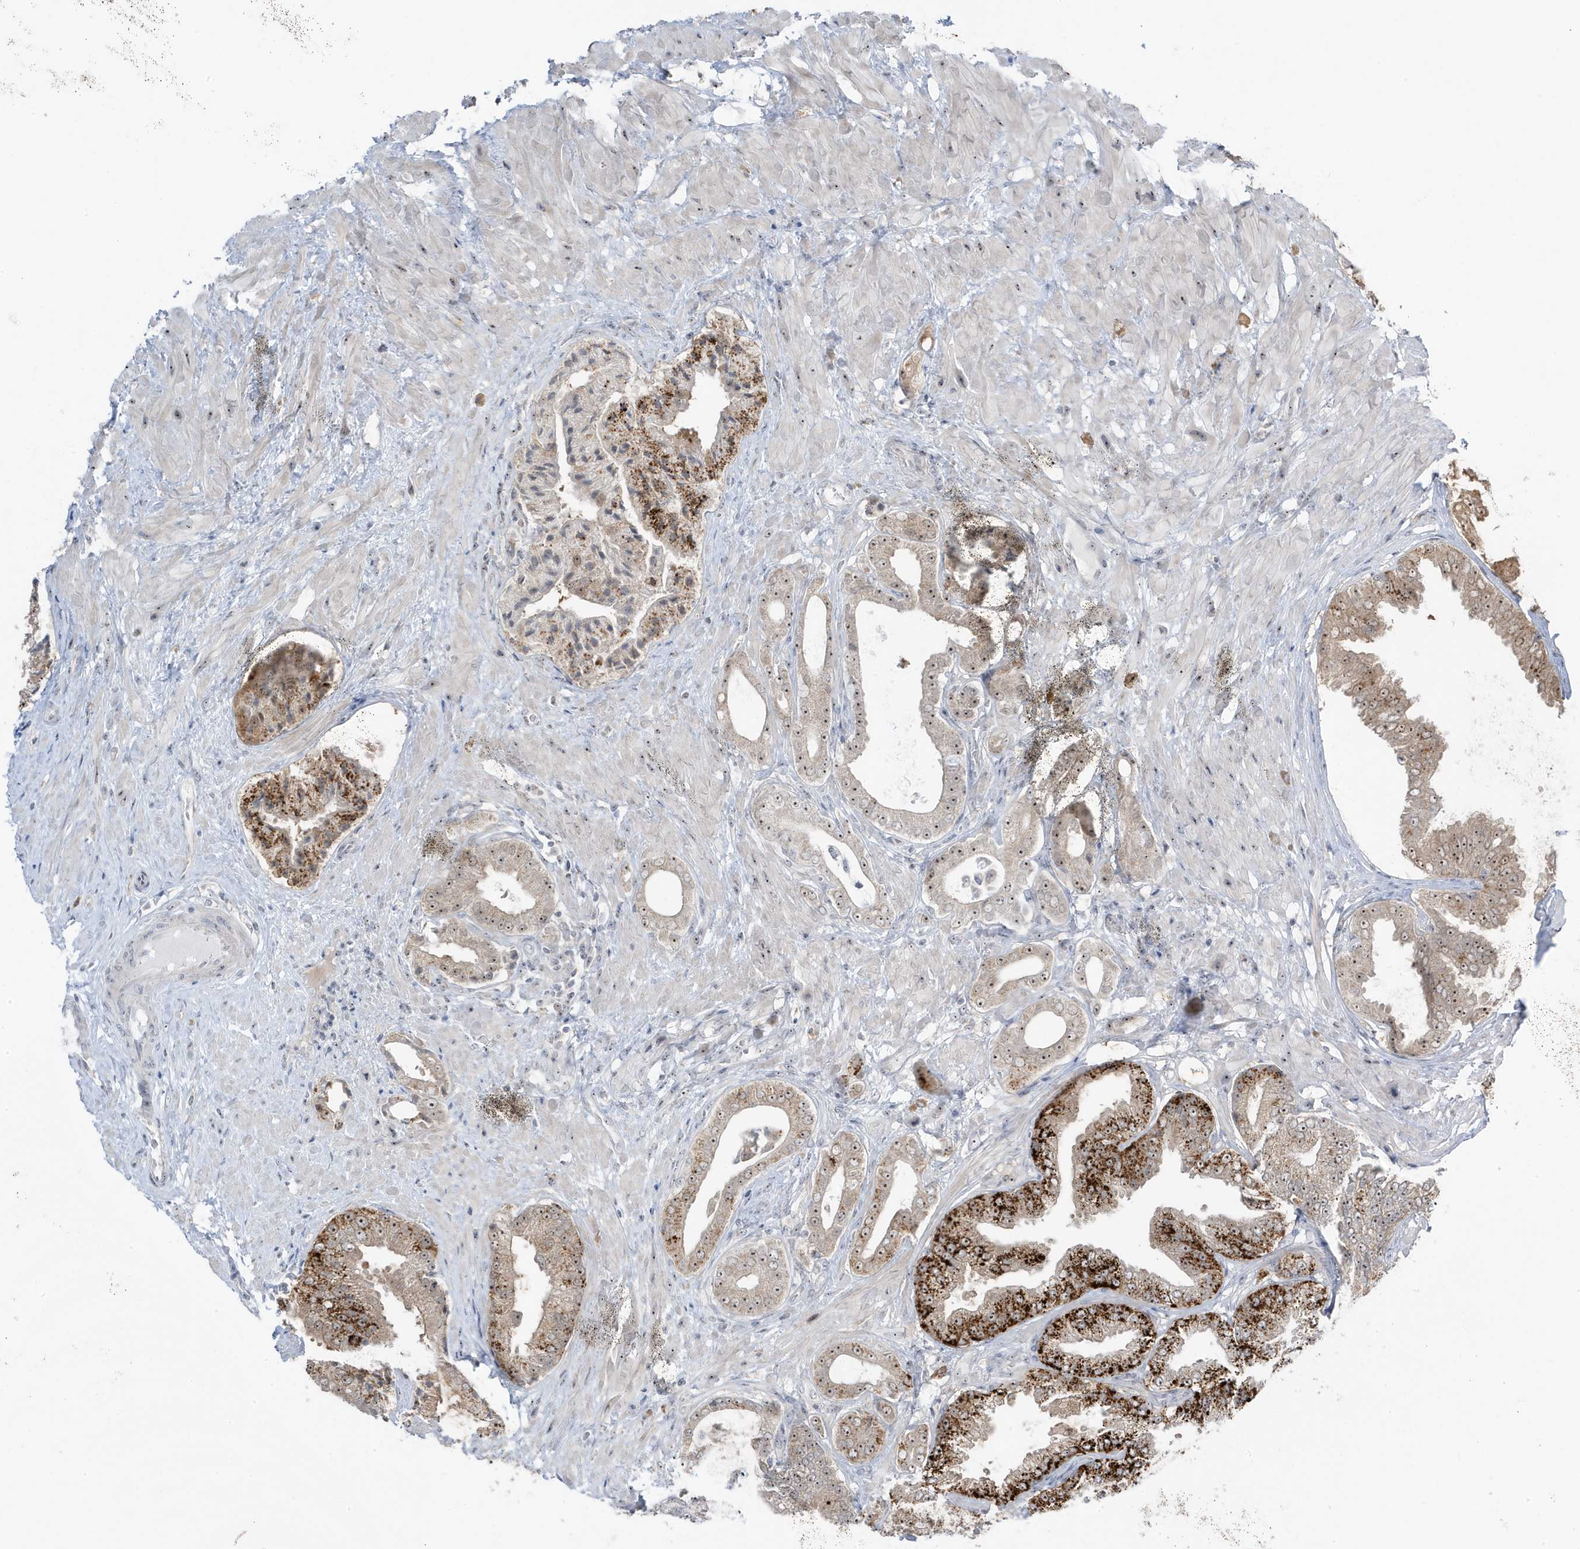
{"staining": {"intensity": "moderate", "quantity": ">75%", "location": "nuclear"}, "tissue": "prostate cancer", "cell_type": "Tumor cells", "image_type": "cancer", "snomed": [{"axis": "morphology", "description": "Adenocarcinoma, Low grade"}, {"axis": "topography", "description": "Prostate"}], "caption": "A medium amount of moderate nuclear positivity is appreciated in about >75% of tumor cells in prostate cancer tissue.", "gene": "TSEN15", "patient": {"sex": "male", "age": 63}}